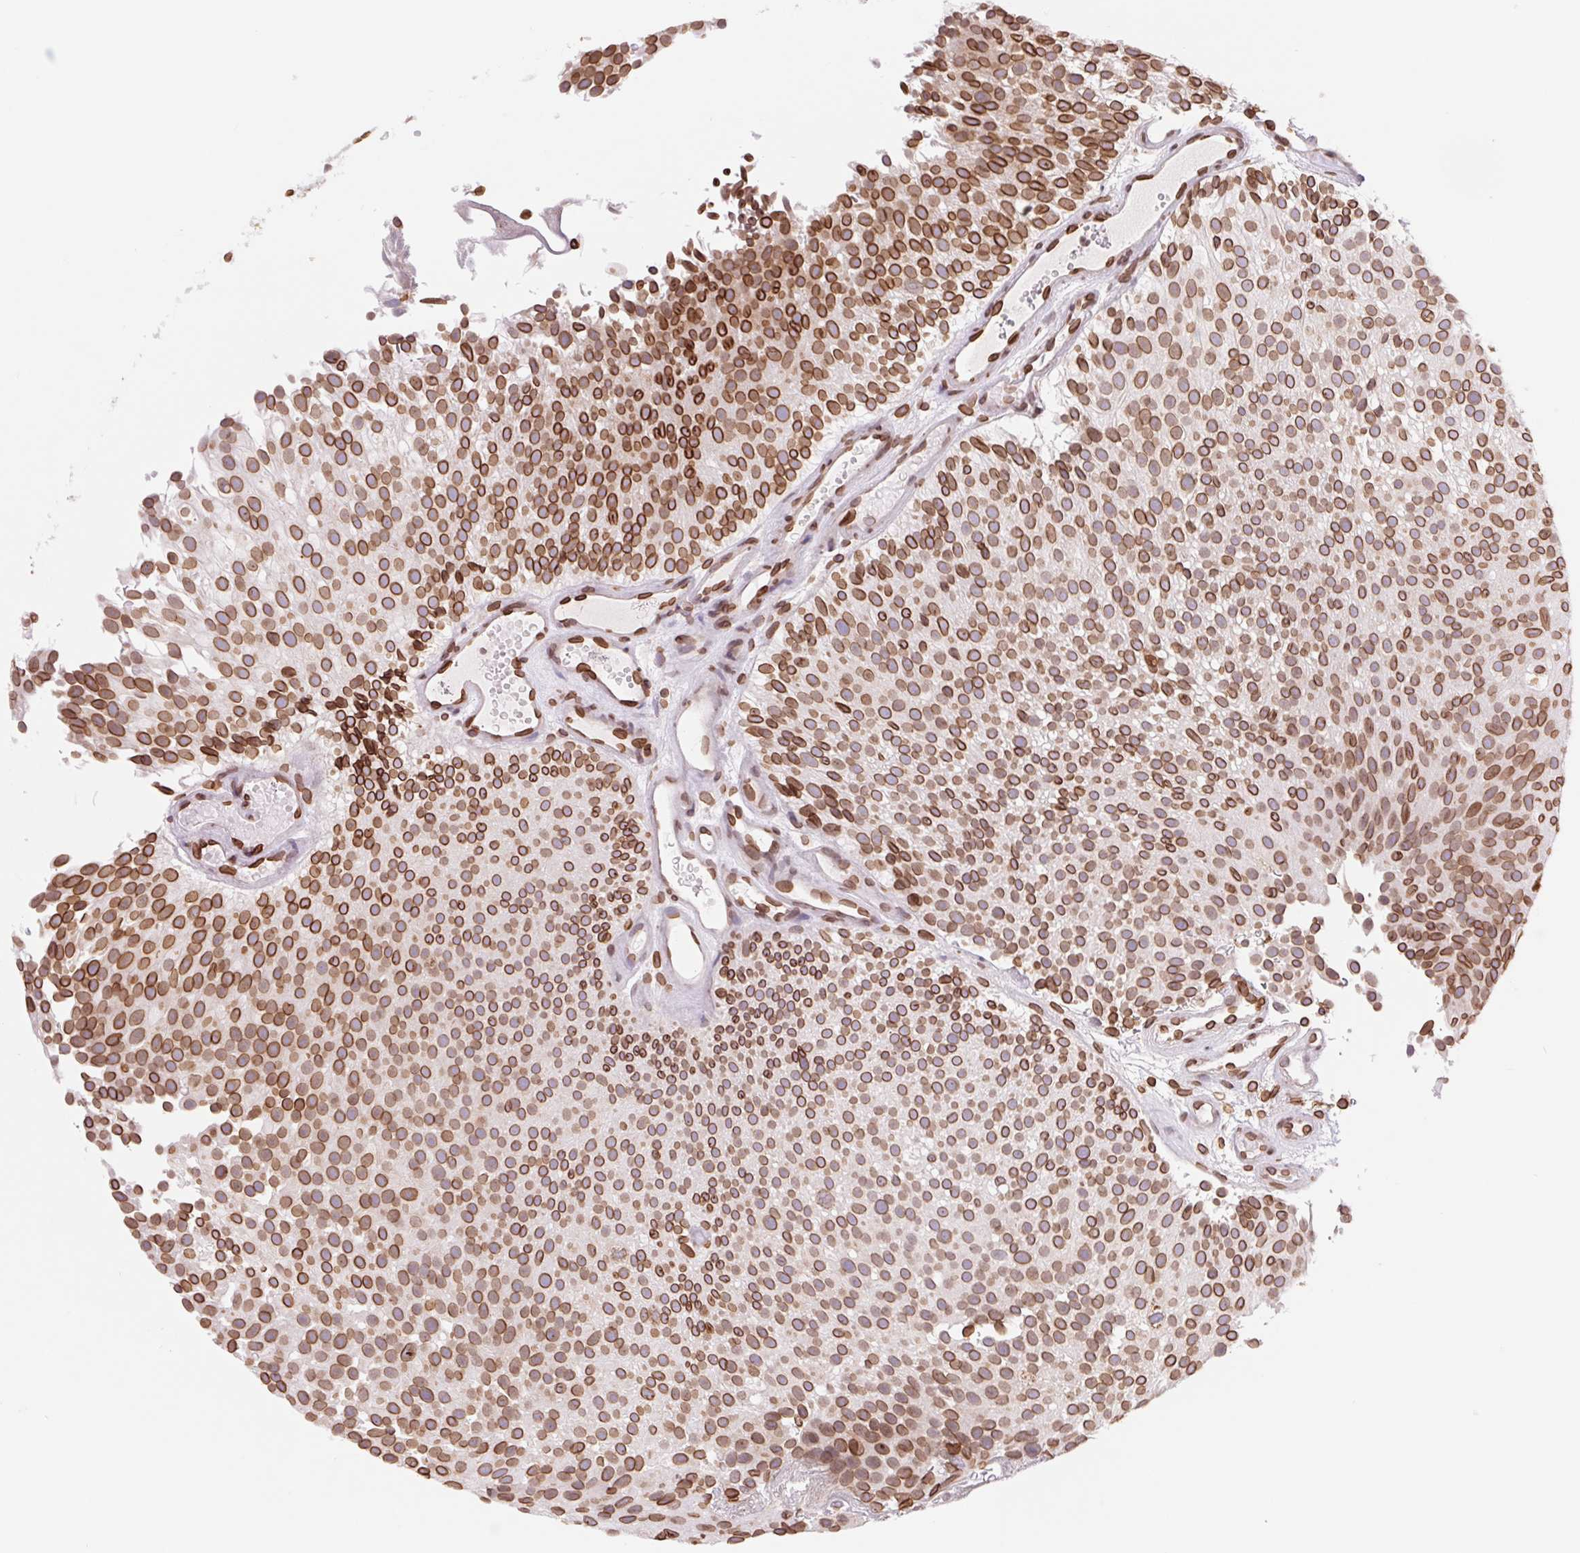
{"staining": {"intensity": "strong", "quantity": ">75%", "location": "cytoplasmic/membranous,nuclear"}, "tissue": "urothelial cancer", "cell_type": "Tumor cells", "image_type": "cancer", "snomed": [{"axis": "morphology", "description": "Urothelial carcinoma, Low grade"}, {"axis": "topography", "description": "Urinary bladder"}], "caption": "The image displays immunohistochemical staining of urothelial carcinoma (low-grade). There is strong cytoplasmic/membranous and nuclear positivity is appreciated in about >75% of tumor cells.", "gene": "LMNB2", "patient": {"sex": "male", "age": 78}}